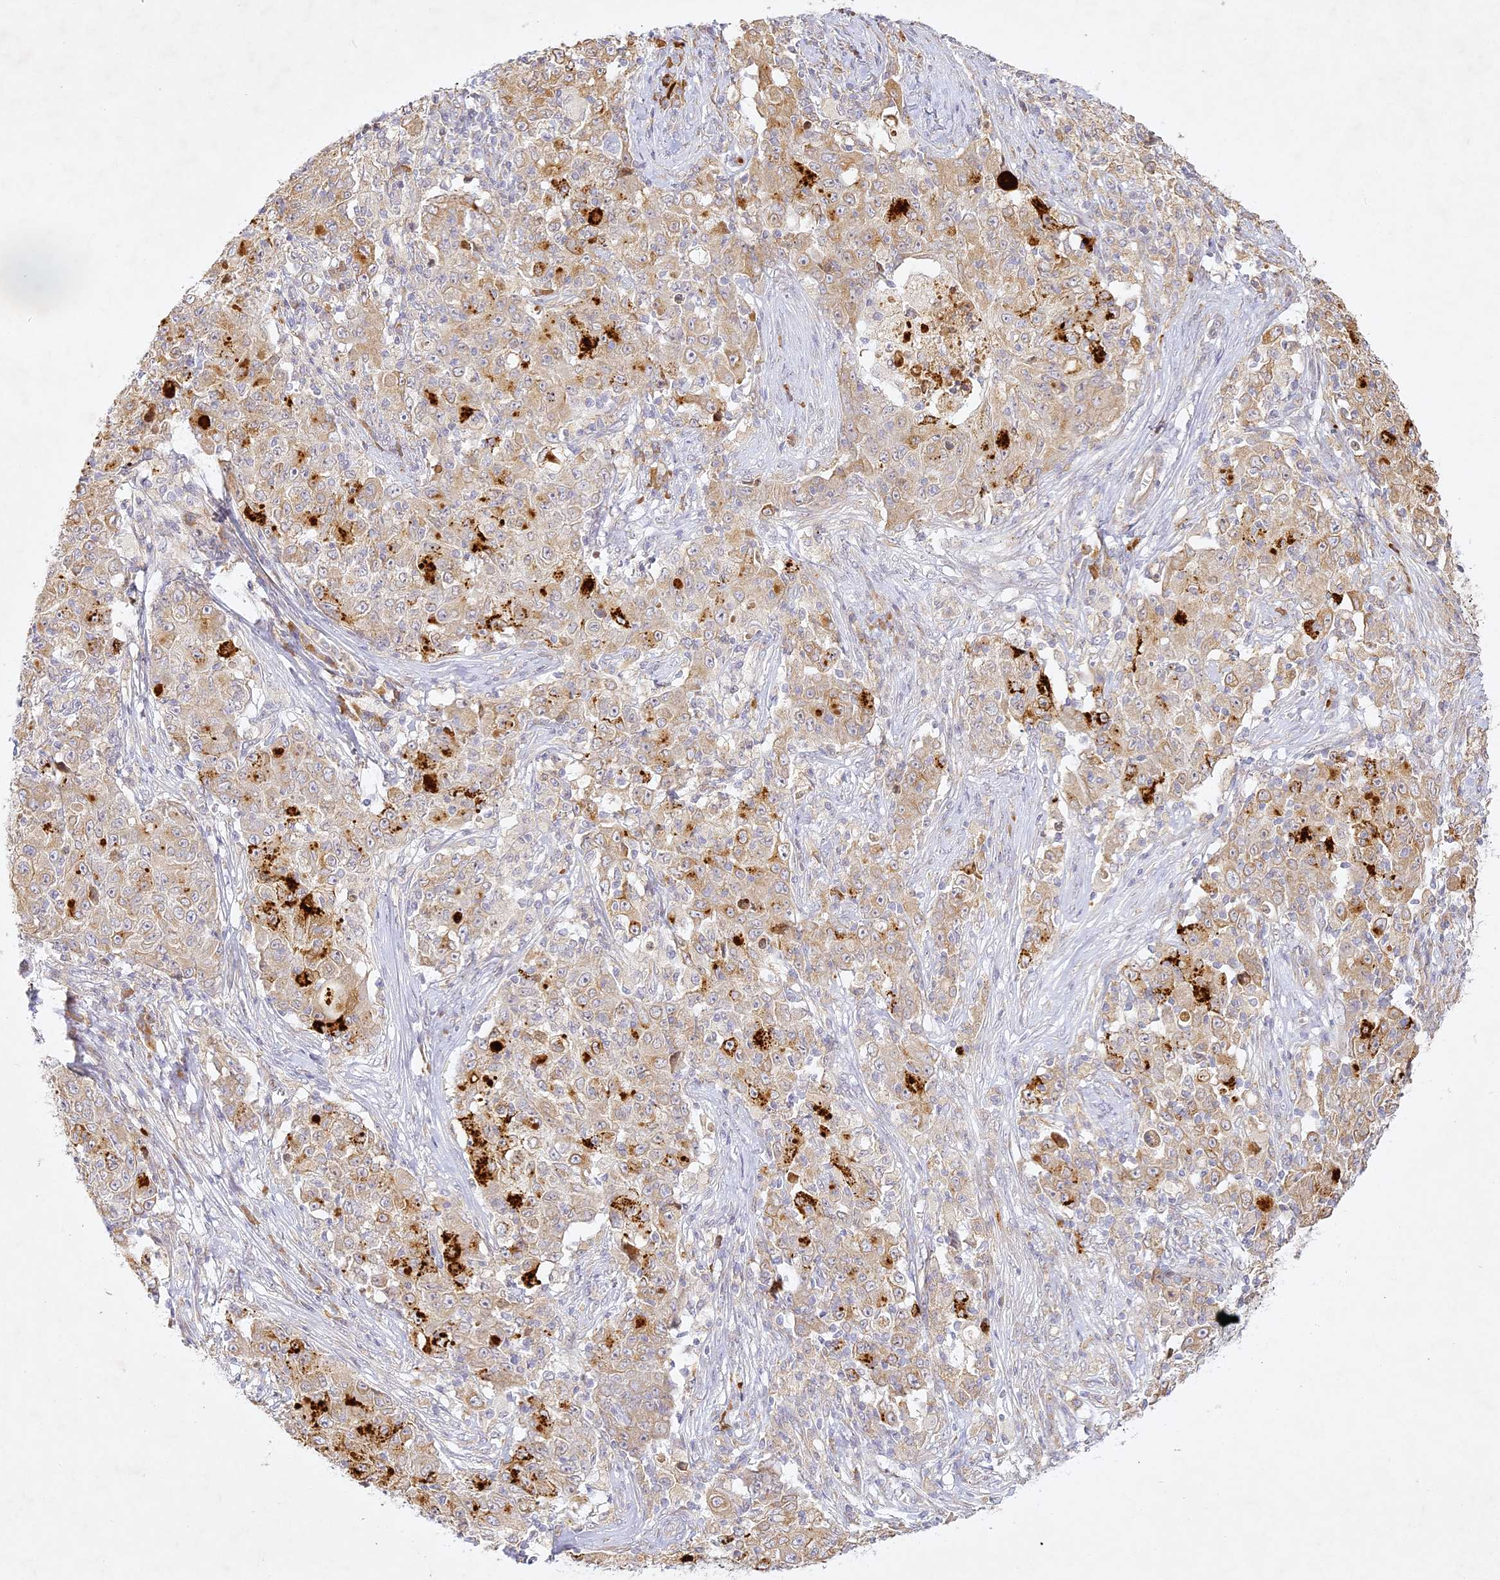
{"staining": {"intensity": "weak", "quantity": "25%-75%", "location": "cytoplasmic/membranous"}, "tissue": "ovarian cancer", "cell_type": "Tumor cells", "image_type": "cancer", "snomed": [{"axis": "morphology", "description": "Carcinoma, endometroid"}, {"axis": "topography", "description": "Ovary"}], "caption": "DAB immunohistochemical staining of human ovarian endometroid carcinoma shows weak cytoplasmic/membranous protein expression in about 25%-75% of tumor cells.", "gene": "SLC30A5", "patient": {"sex": "female", "age": 42}}